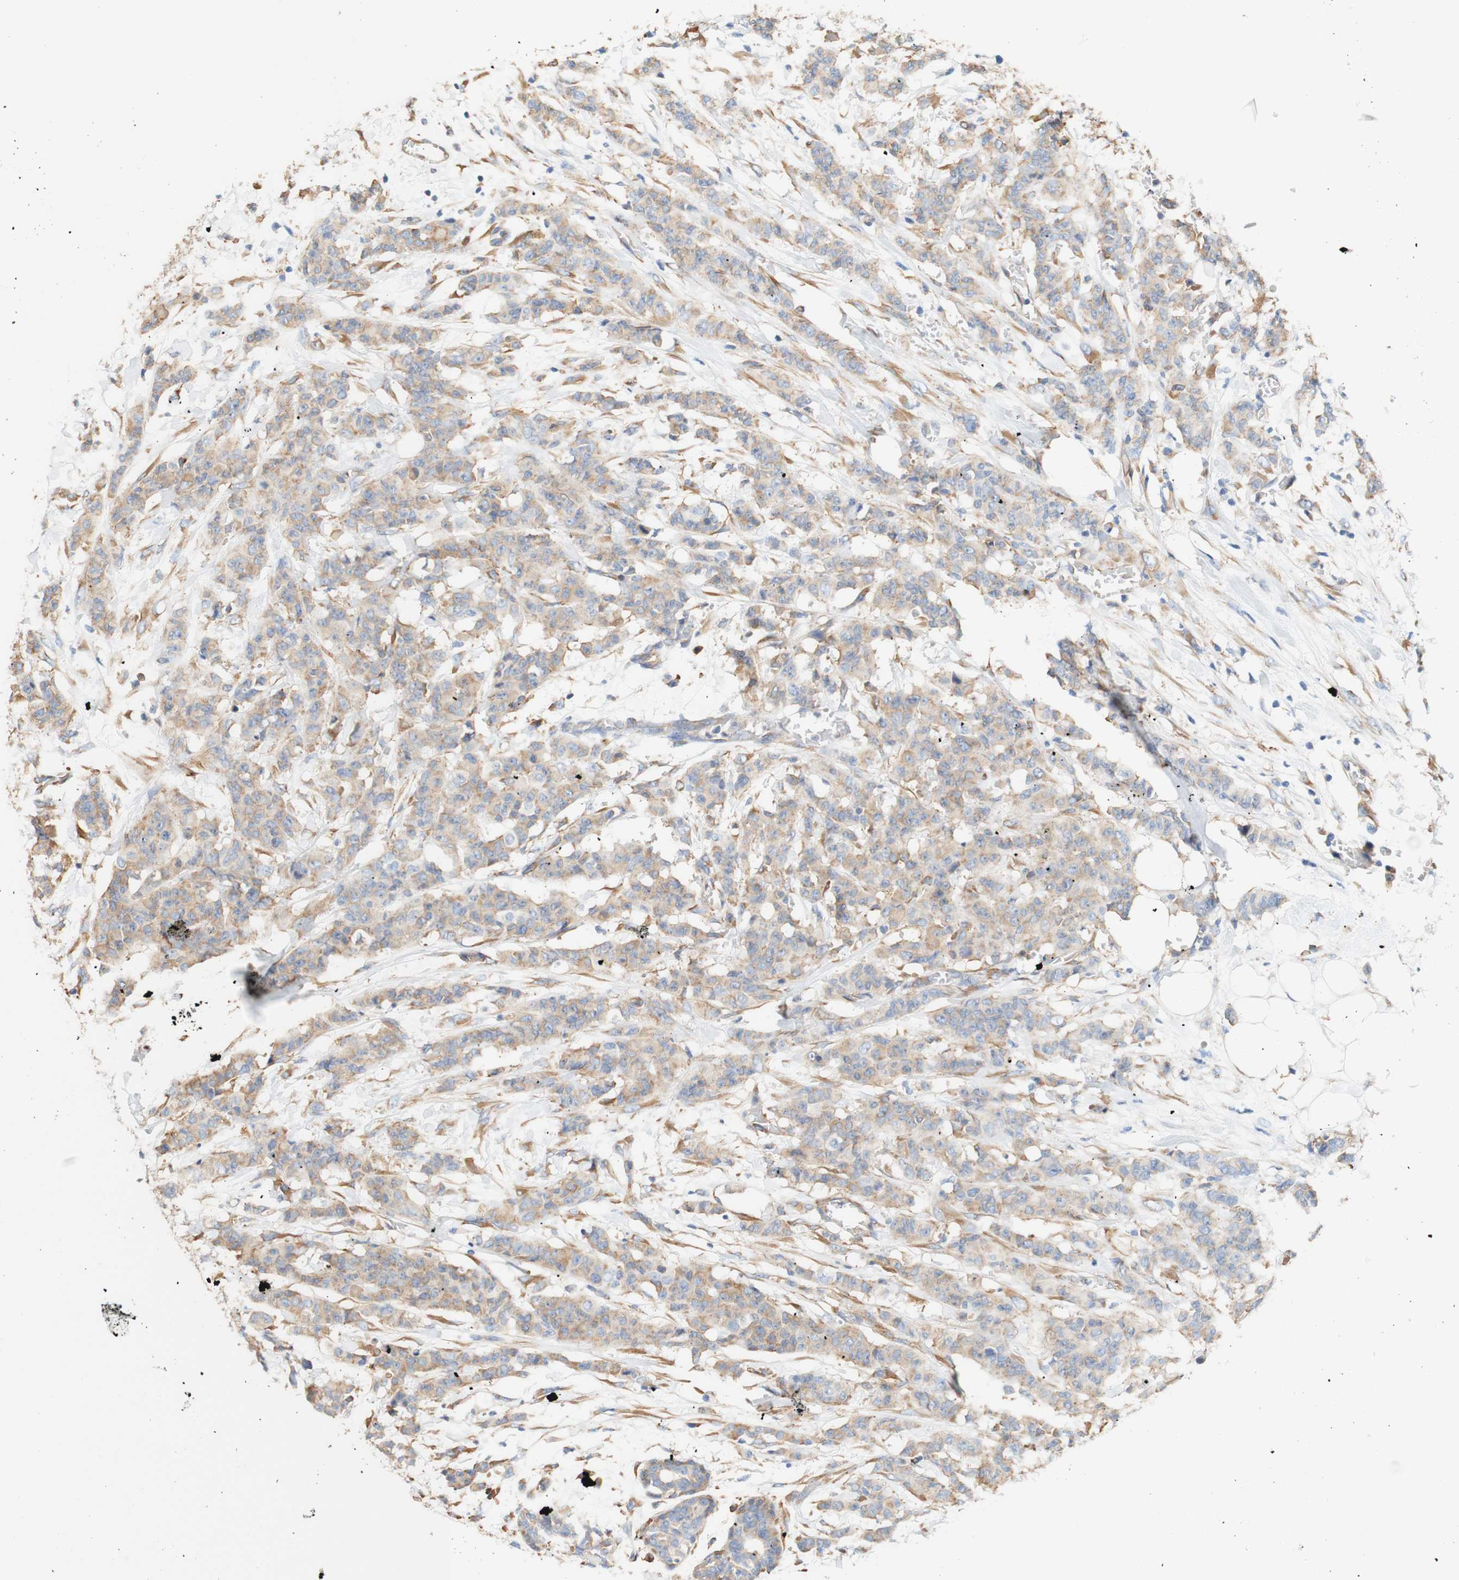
{"staining": {"intensity": "weak", "quantity": ">75%", "location": "cytoplasmic/membranous"}, "tissue": "breast cancer", "cell_type": "Tumor cells", "image_type": "cancer", "snomed": [{"axis": "morphology", "description": "Normal tissue, NOS"}, {"axis": "morphology", "description": "Duct carcinoma"}, {"axis": "topography", "description": "Breast"}], "caption": "IHC histopathology image of human intraductal carcinoma (breast) stained for a protein (brown), which demonstrates low levels of weak cytoplasmic/membranous positivity in approximately >75% of tumor cells.", "gene": "EIF2AK4", "patient": {"sex": "female", "age": 40}}